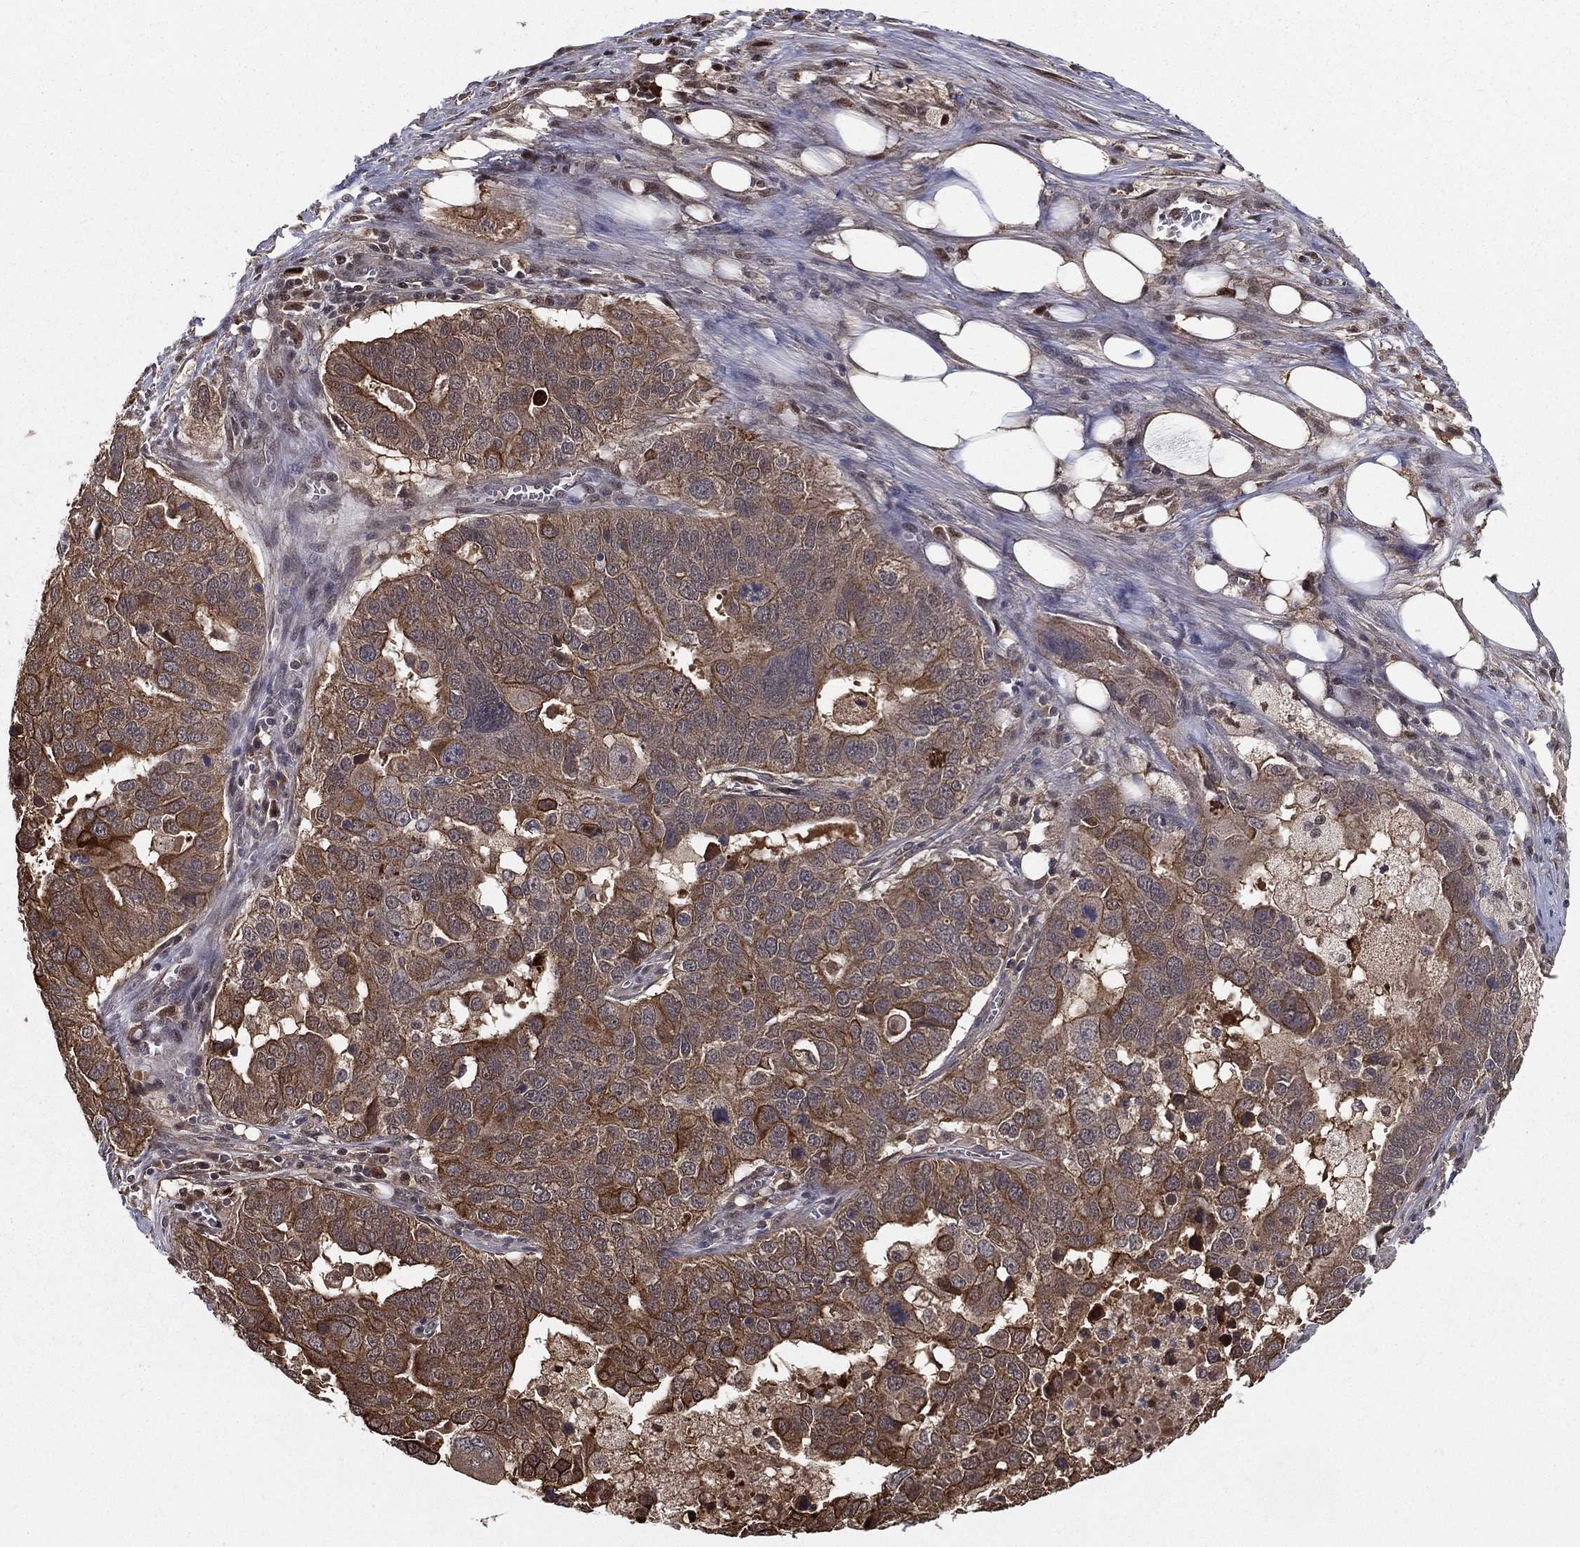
{"staining": {"intensity": "moderate", "quantity": ">75%", "location": "cytoplasmic/membranous"}, "tissue": "ovarian cancer", "cell_type": "Tumor cells", "image_type": "cancer", "snomed": [{"axis": "morphology", "description": "Carcinoma, endometroid"}, {"axis": "topography", "description": "Soft tissue"}, {"axis": "topography", "description": "Ovary"}], "caption": "Endometroid carcinoma (ovarian) stained with DAB IHC reveals medium levels of moderate cytoplasmic/membranous staining in approximately >75% of tumor cells.", "gene": "SLC6A6", "patient": {"sex": "female", "age": 52}}